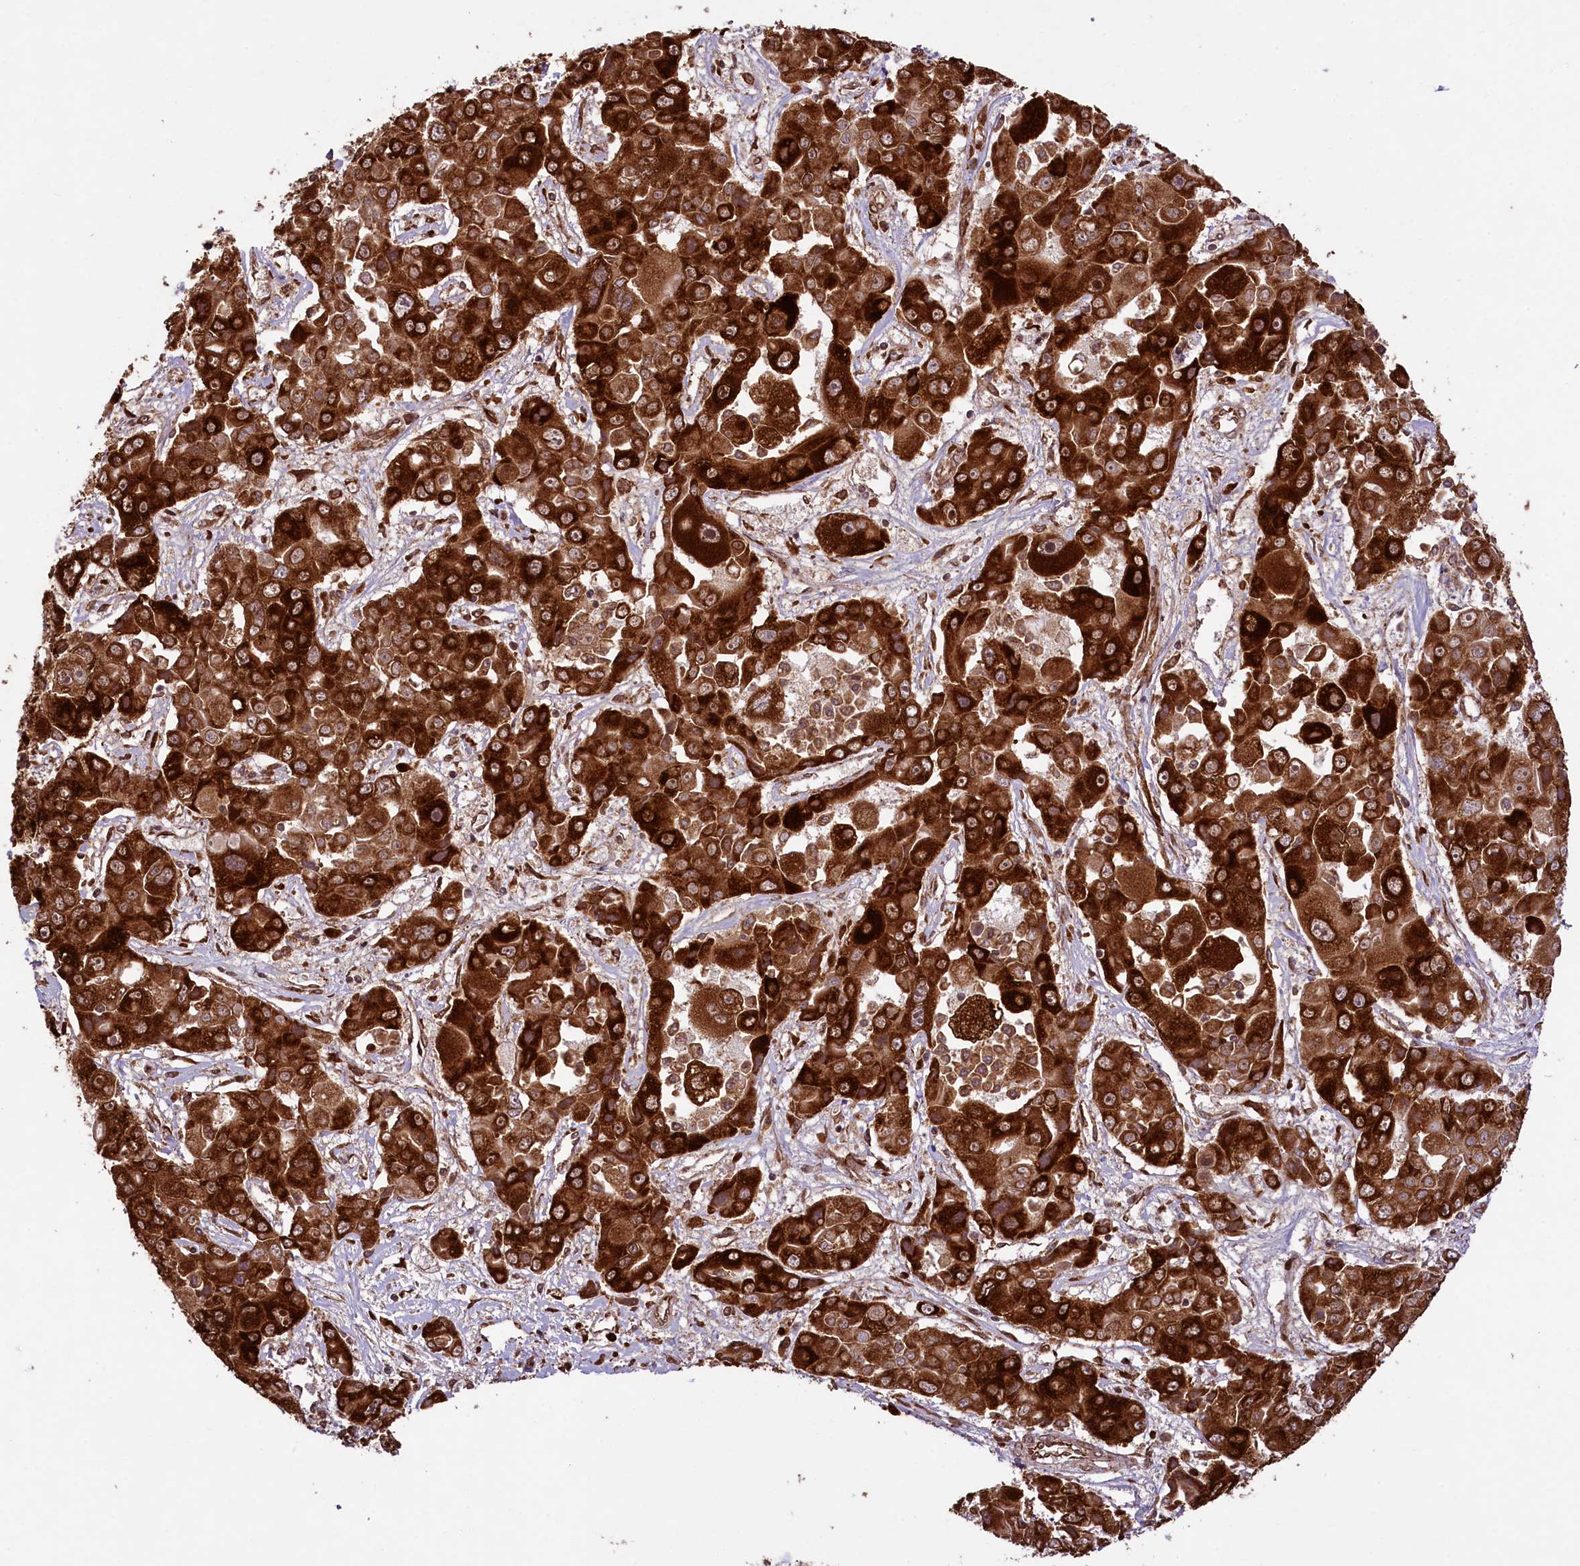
{"staining": {"intensity": "strong", "quantity": ">75%", "location": "cytoplasmic/membranous"}, "tissue": "liver cancer", "cell_type": "Tumor cells", "image_type": "cancer", "snomed": [{"axis": "morphology", "description": "Cholangiocarcinoma"}, {"axis": "topography", "description": "Liver"}], "caption": "Liver cholangiocarcinoma stained with a protein marker reveals strong staining in tumor cells.", "gene": "LARP4", "patient": {"sex": "male", "age": 67}}